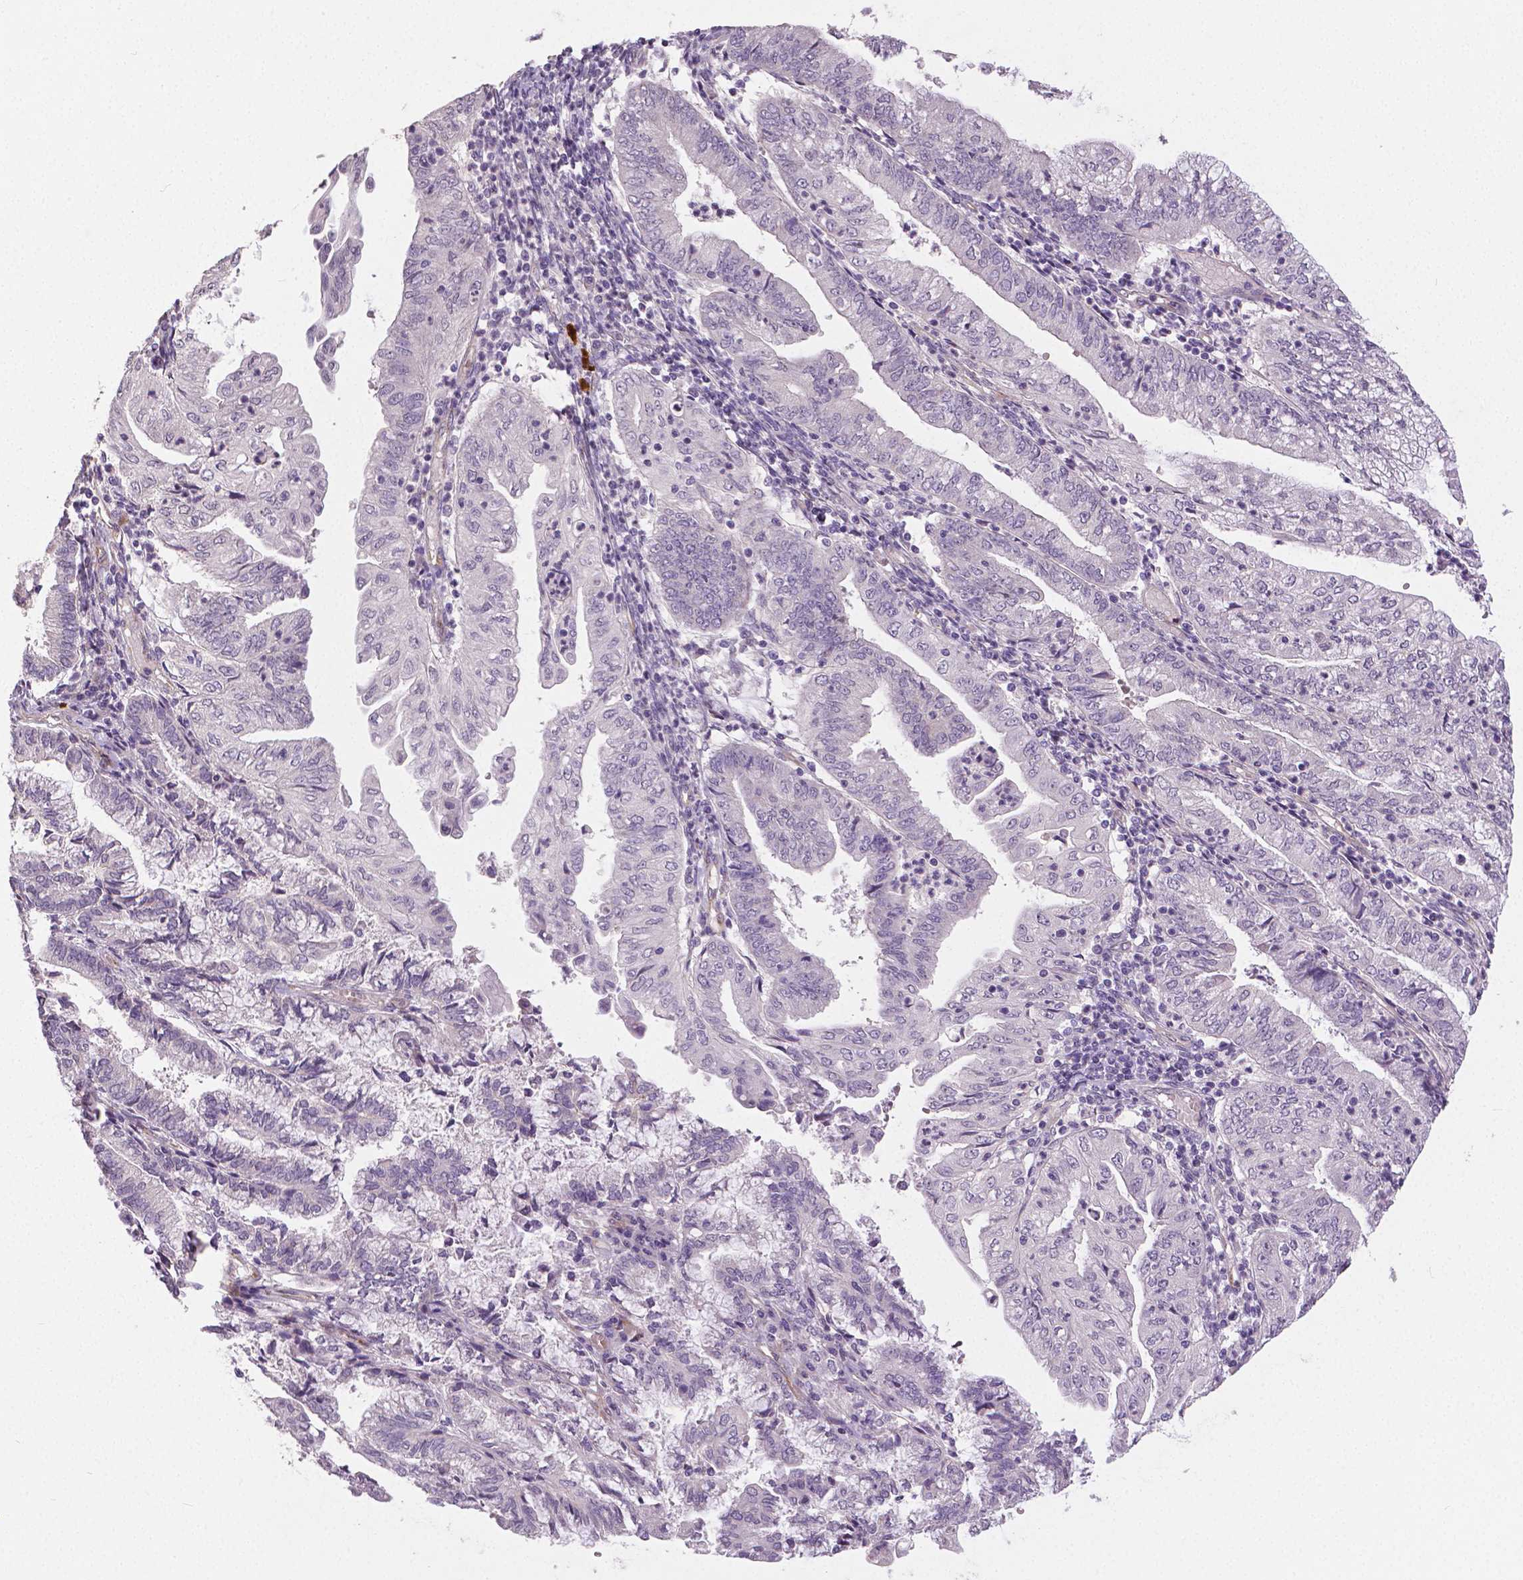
{"staining": {"intensity": "negative", "quantity": "none", "location": "none"}, "tissue": "endometrial cancer", "cell_type": "Tumor cells", "image_type": "cancer", "snomed": [{"axis": "morphology", "description": "Adenocarcinoma, NOS"}, {"axis": "topography", "description": "Endometrium"}], "caption": "An immunohistochemistry image of endometrial adenocarcinoma is shown. There is no staining in tumor cells of endometrial adenocarcinoma.", "gene": "FLT1", "patient": {"sex": "female", "age": 55}}